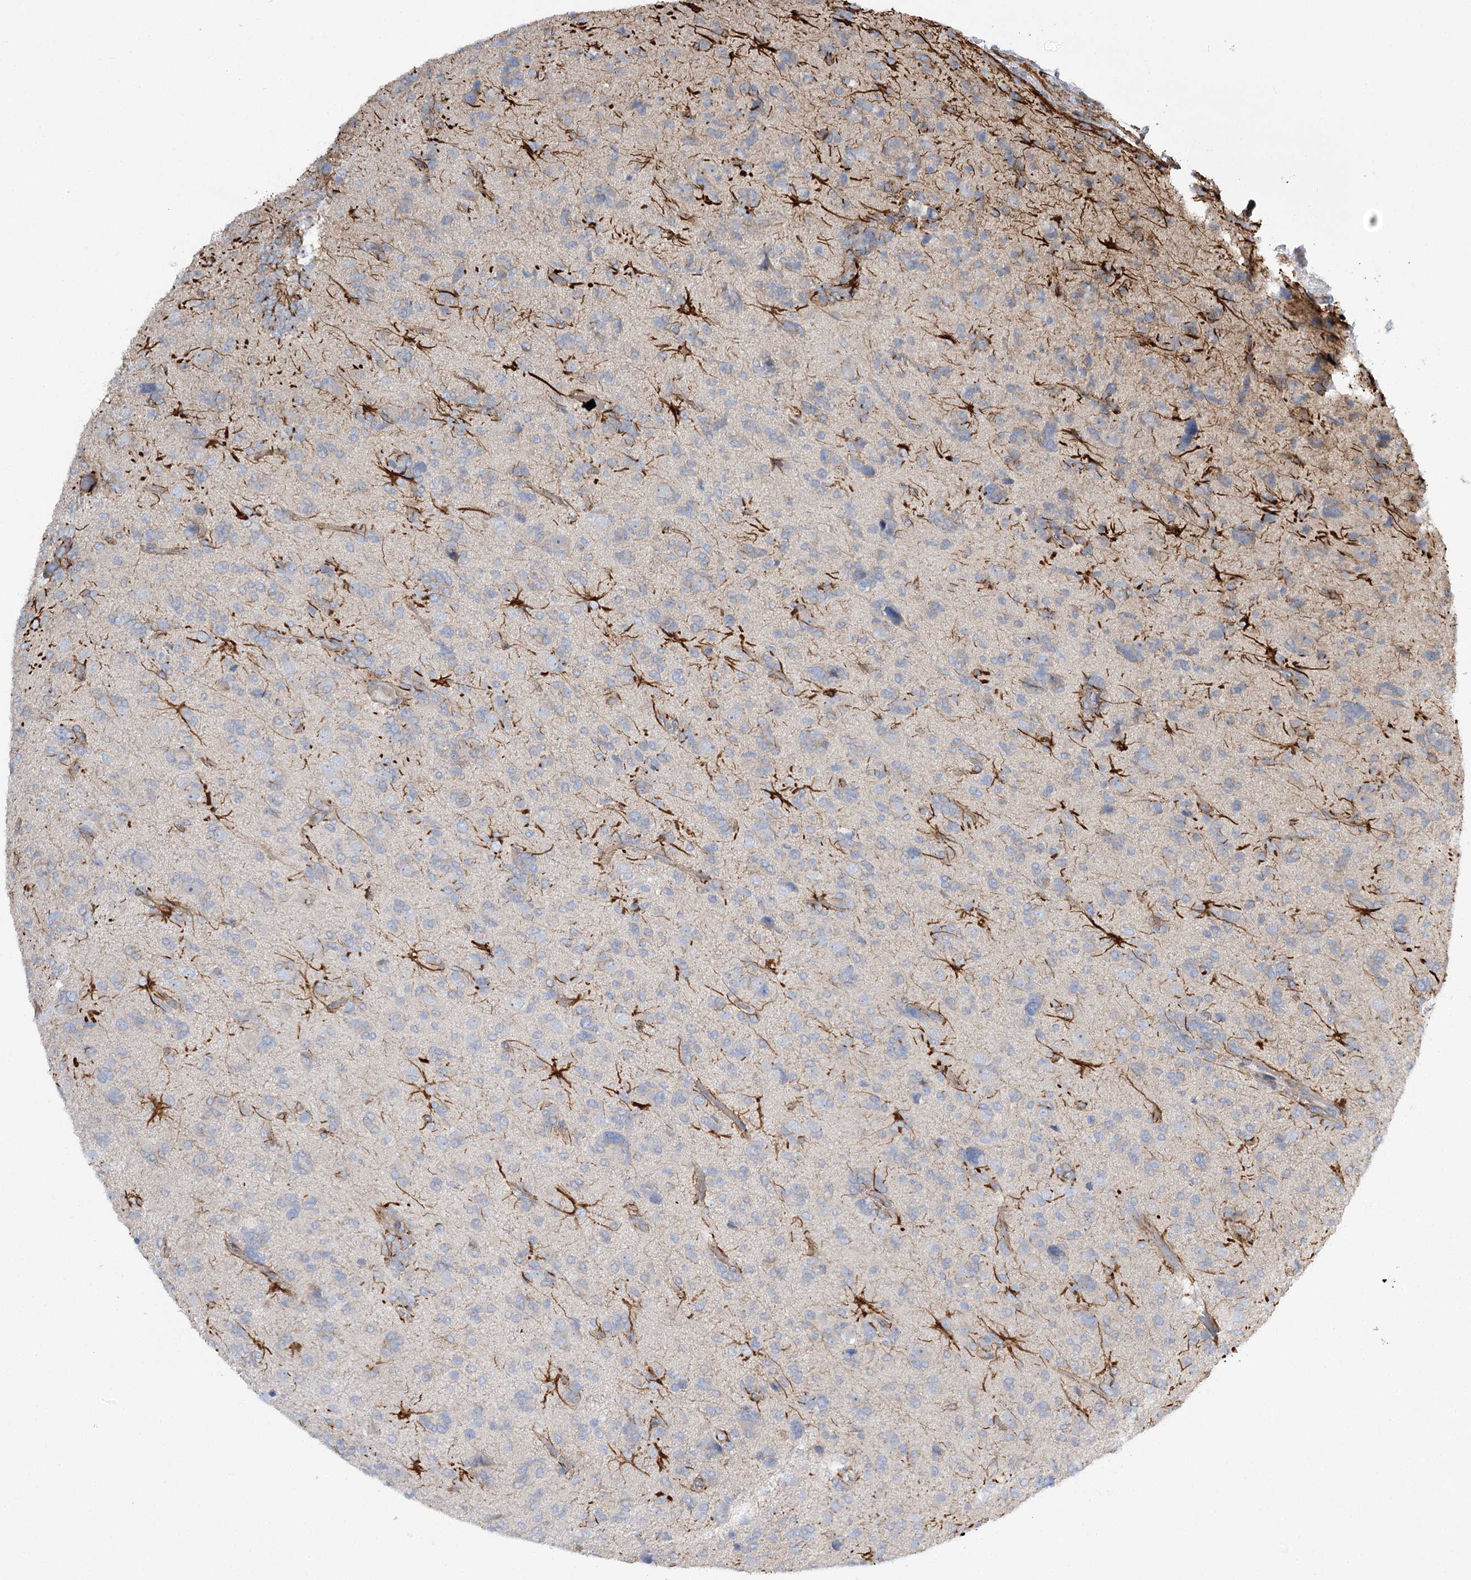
{"staining": {"intensity": "negative", "quantity": "none", "location": "none"}, "tissue": "glioma", "cell_type": "Tumor cells", "image_type": "cancer", "snomed": [{"axis": "morphology", "description": "Glioma, malignant, High grade"}, {"axis": "topography", "description": "Brain"}], "caption": "This is a micrograph of immunohistochemistry (IHC) staining of glioma, which shows no positivity in tumor cells. The staining is performed using DAB (3,3'-diaminobenzidine) brown chromogen with nuclei counter-stained in using hematoxylin.", "gene": "KIAA0825", "patient": {"sex": "female", "age": 59}}